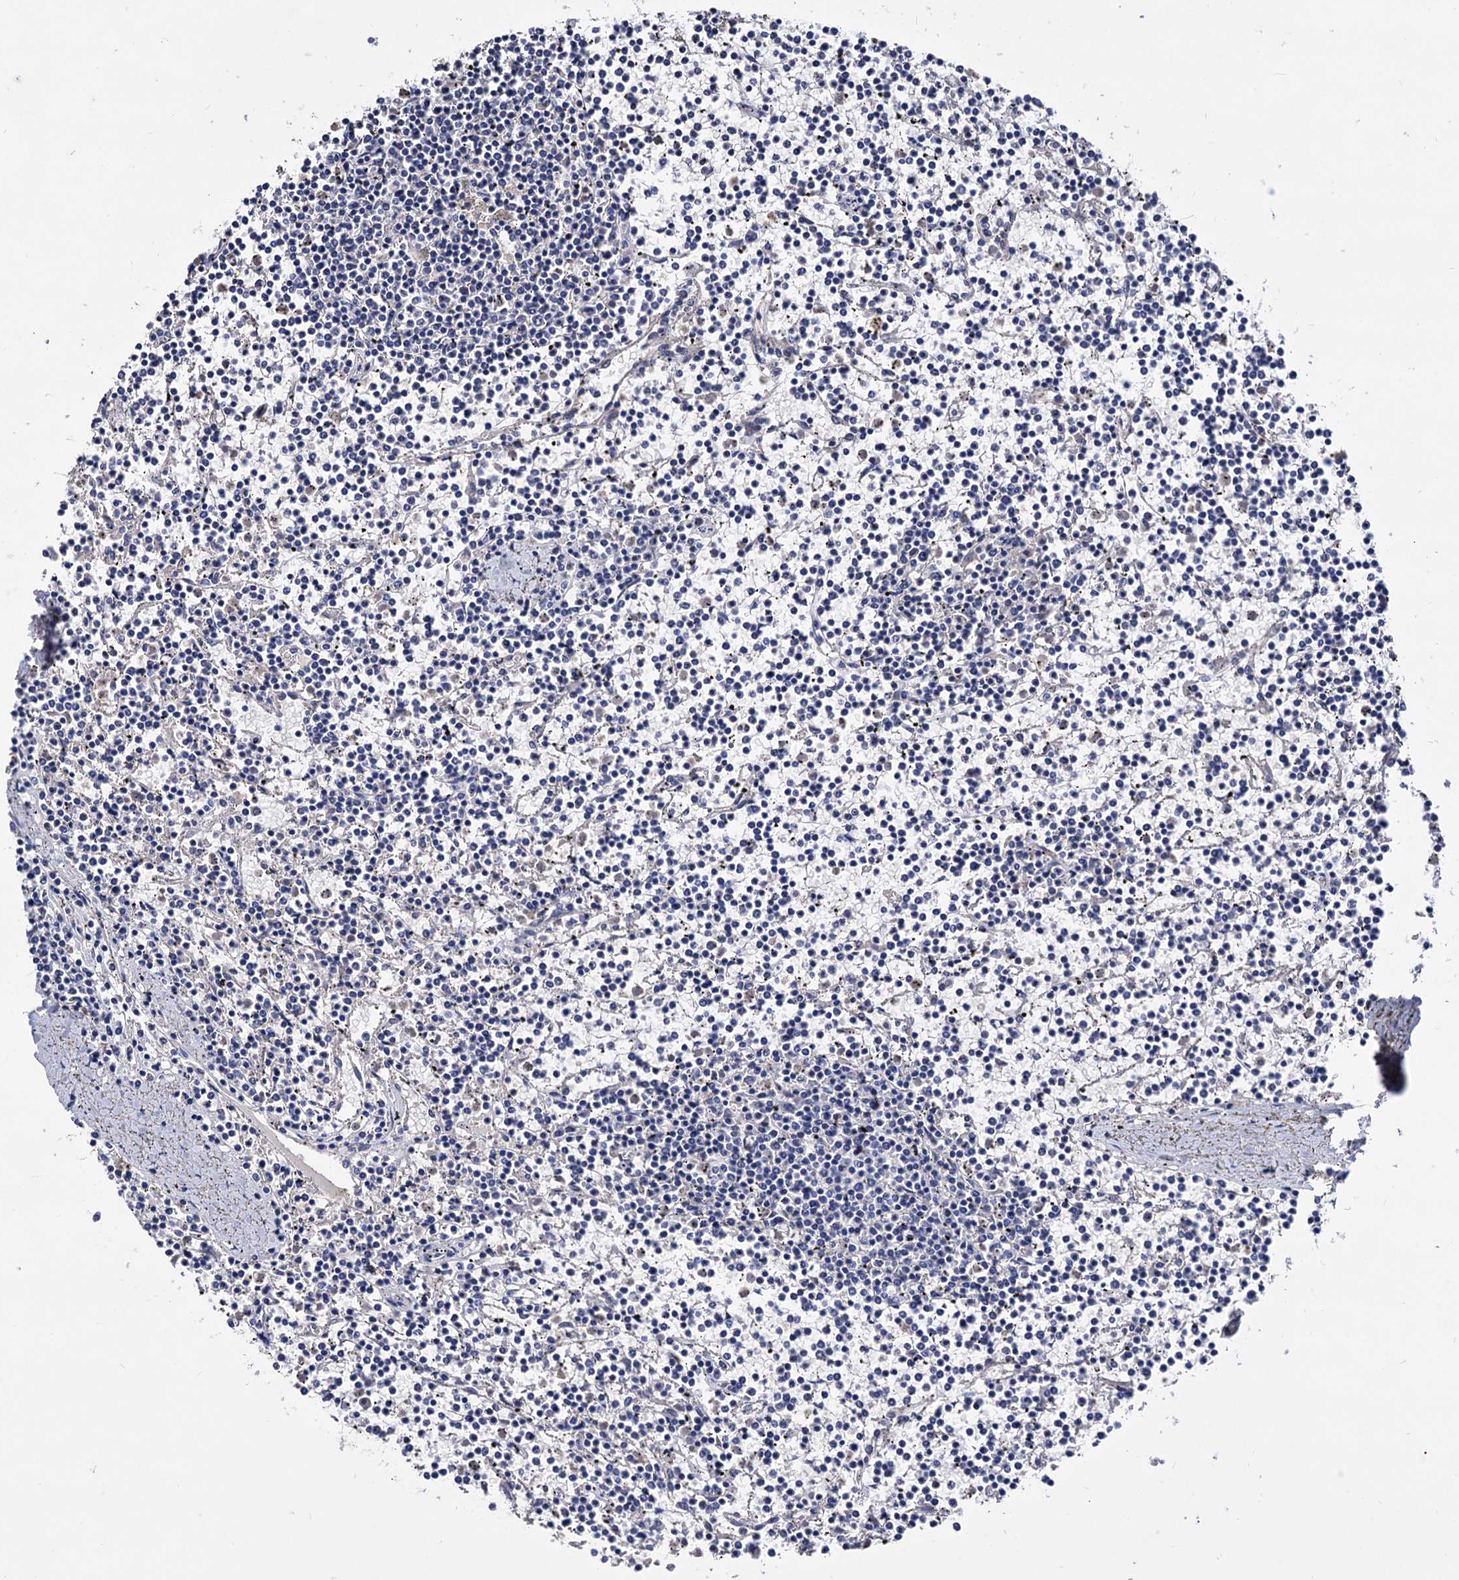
{"staining": {"intensity": "negative", "quantity": "none", "location": "none"}, "tissue": "lymphoma", "cell_type": "Tumor cells", "image_type": "cancer", "snomed": [{"axis": "morphology", "description": "Malignant lymphoma, non-Hodgkin's type, Low grade"}, {"axis": "topography", "description": "Spleen"}], "caption": "This is an IHC photomicrograph of human malignant lymphoma, non-Hodgkin's type (low-grade). There is no positivity in tumor cells.", "gene": "NPAS4", "patient": {"sex": "female", "age": 19}}